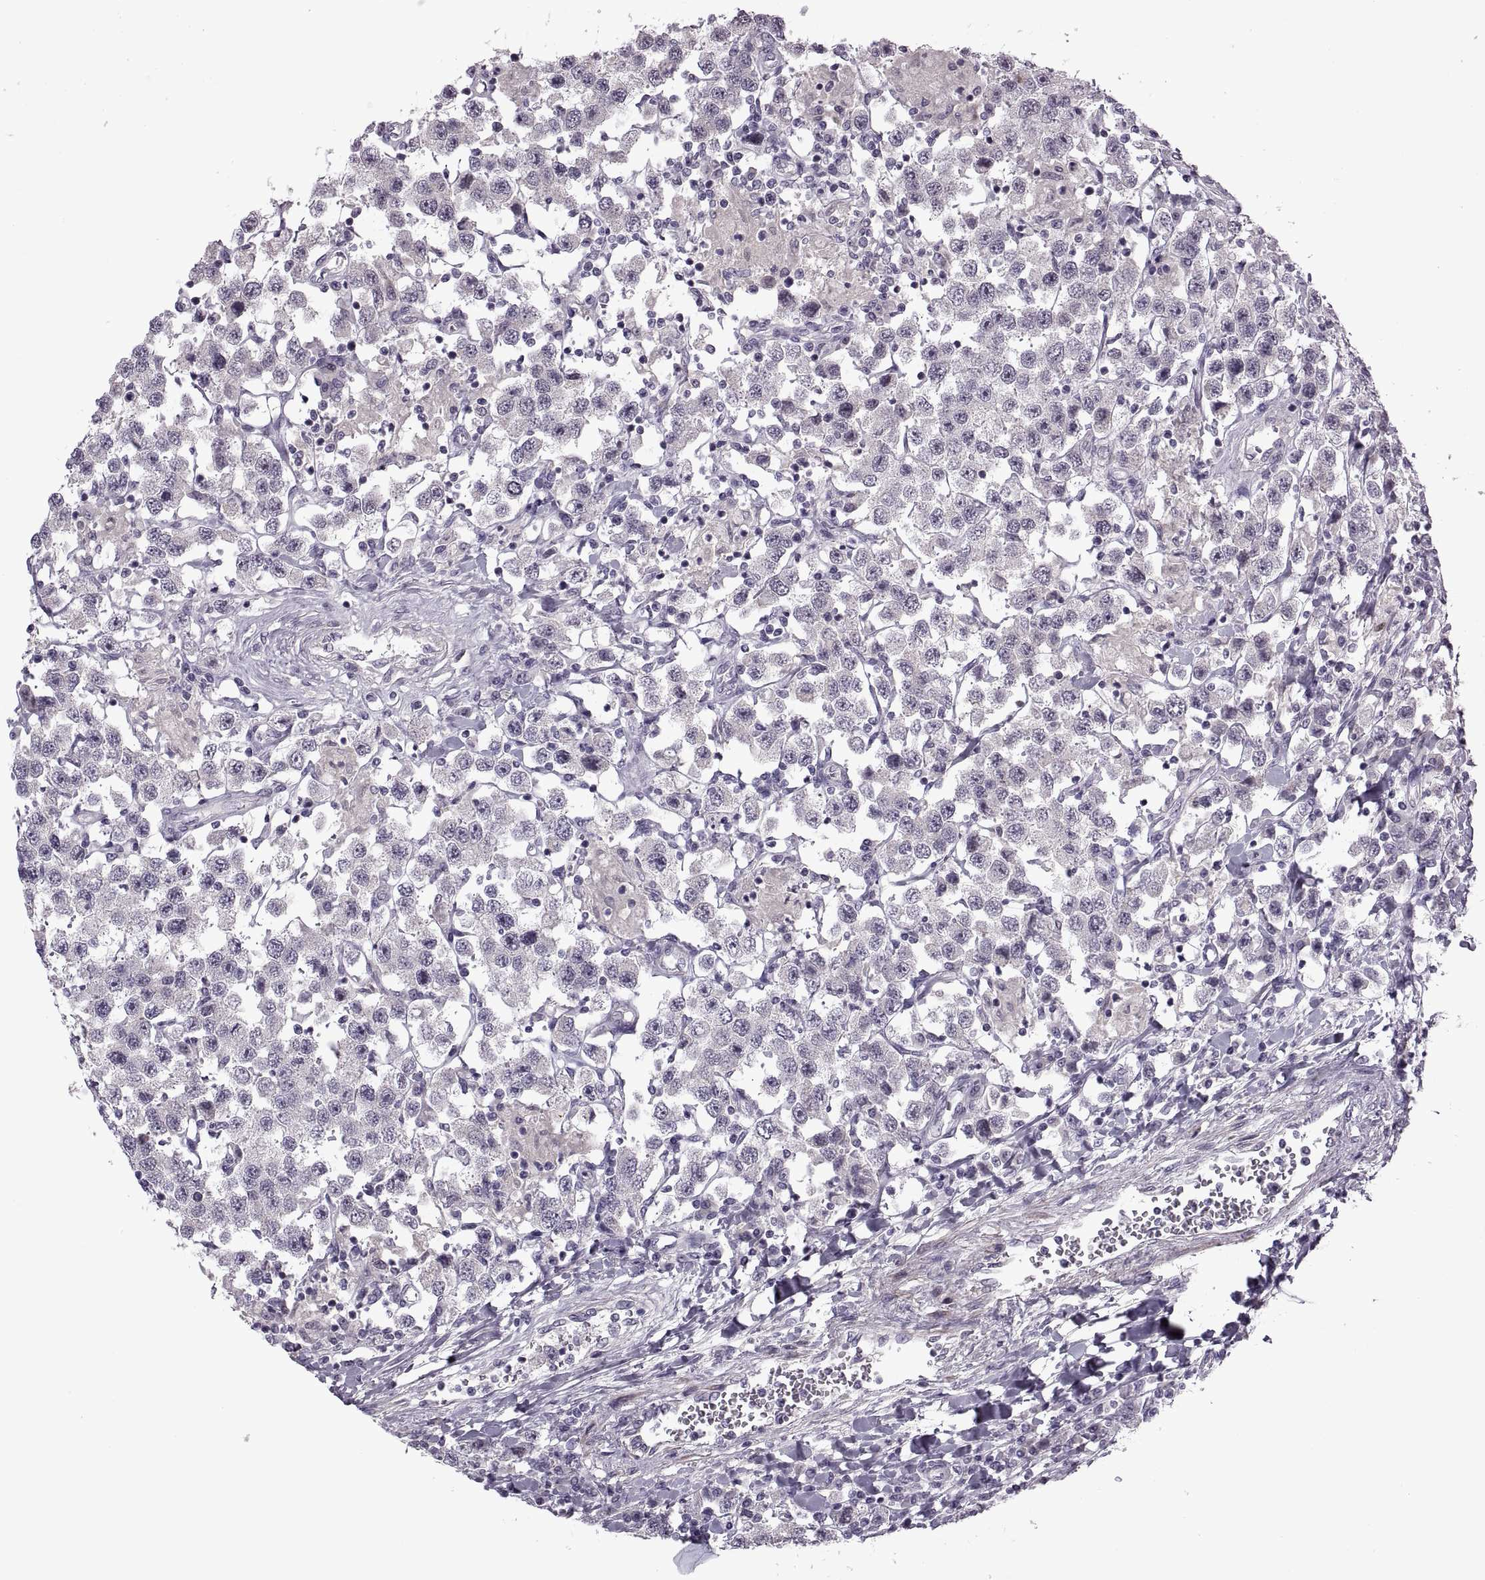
{"staining": {"intensity": "negative", "quantity": "none", "location": "none"}, "tissue": "testis cancer", "cell_type": "Tumor cells", "image_type": "cancer", "snomed": [{"axis": "morphology", "description": "Seminoma, NOS"}, {"axis": "topography", "description": "Testis"}], "caption": "Seminoma (testis) stained for a protein using IHC demonstrates no staining tumor cells.", "gene": "RIPK4", "patient": {"sex": "male", "age": 45}}